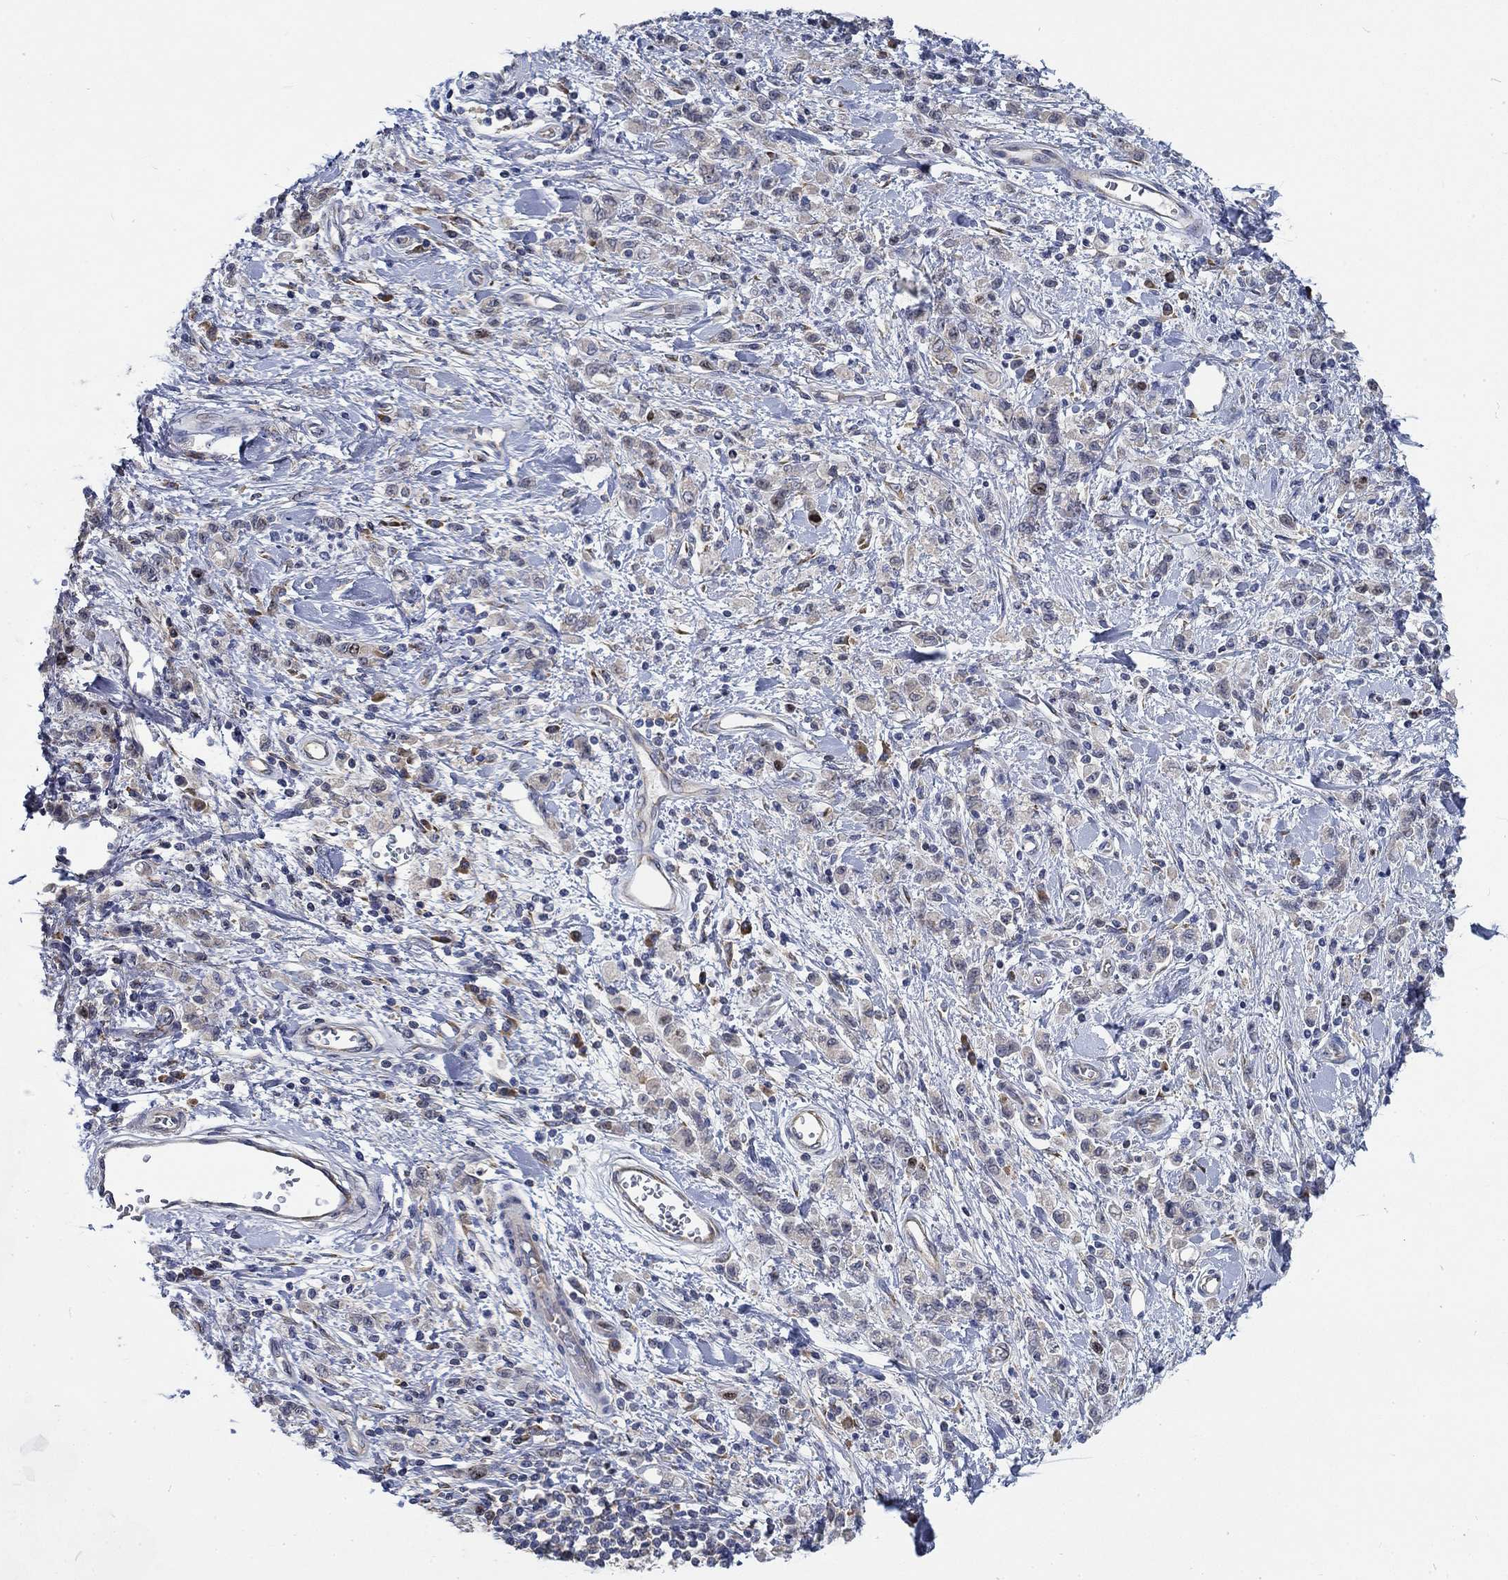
{"staining": {"intensity": "weak", "quantity": "<25%", "location": "cytoplasmic/membranous"}, "tissue": "stomach cancer", "cell_type": "Tumor cells", "image_type": "cancer", "snomed": [{"axis": "morphology", "description": "Adenocarcinoma, NOS"}, {"axis": "topography", "description": "Stomach"}], "caption": "The immunohistochemistry (IHC) image has no significant expression in tumor cells of adenocarcinoma (stomach) tissue.", "gene": "MMP24", "patient": {"sex": "male", "age": 77}}